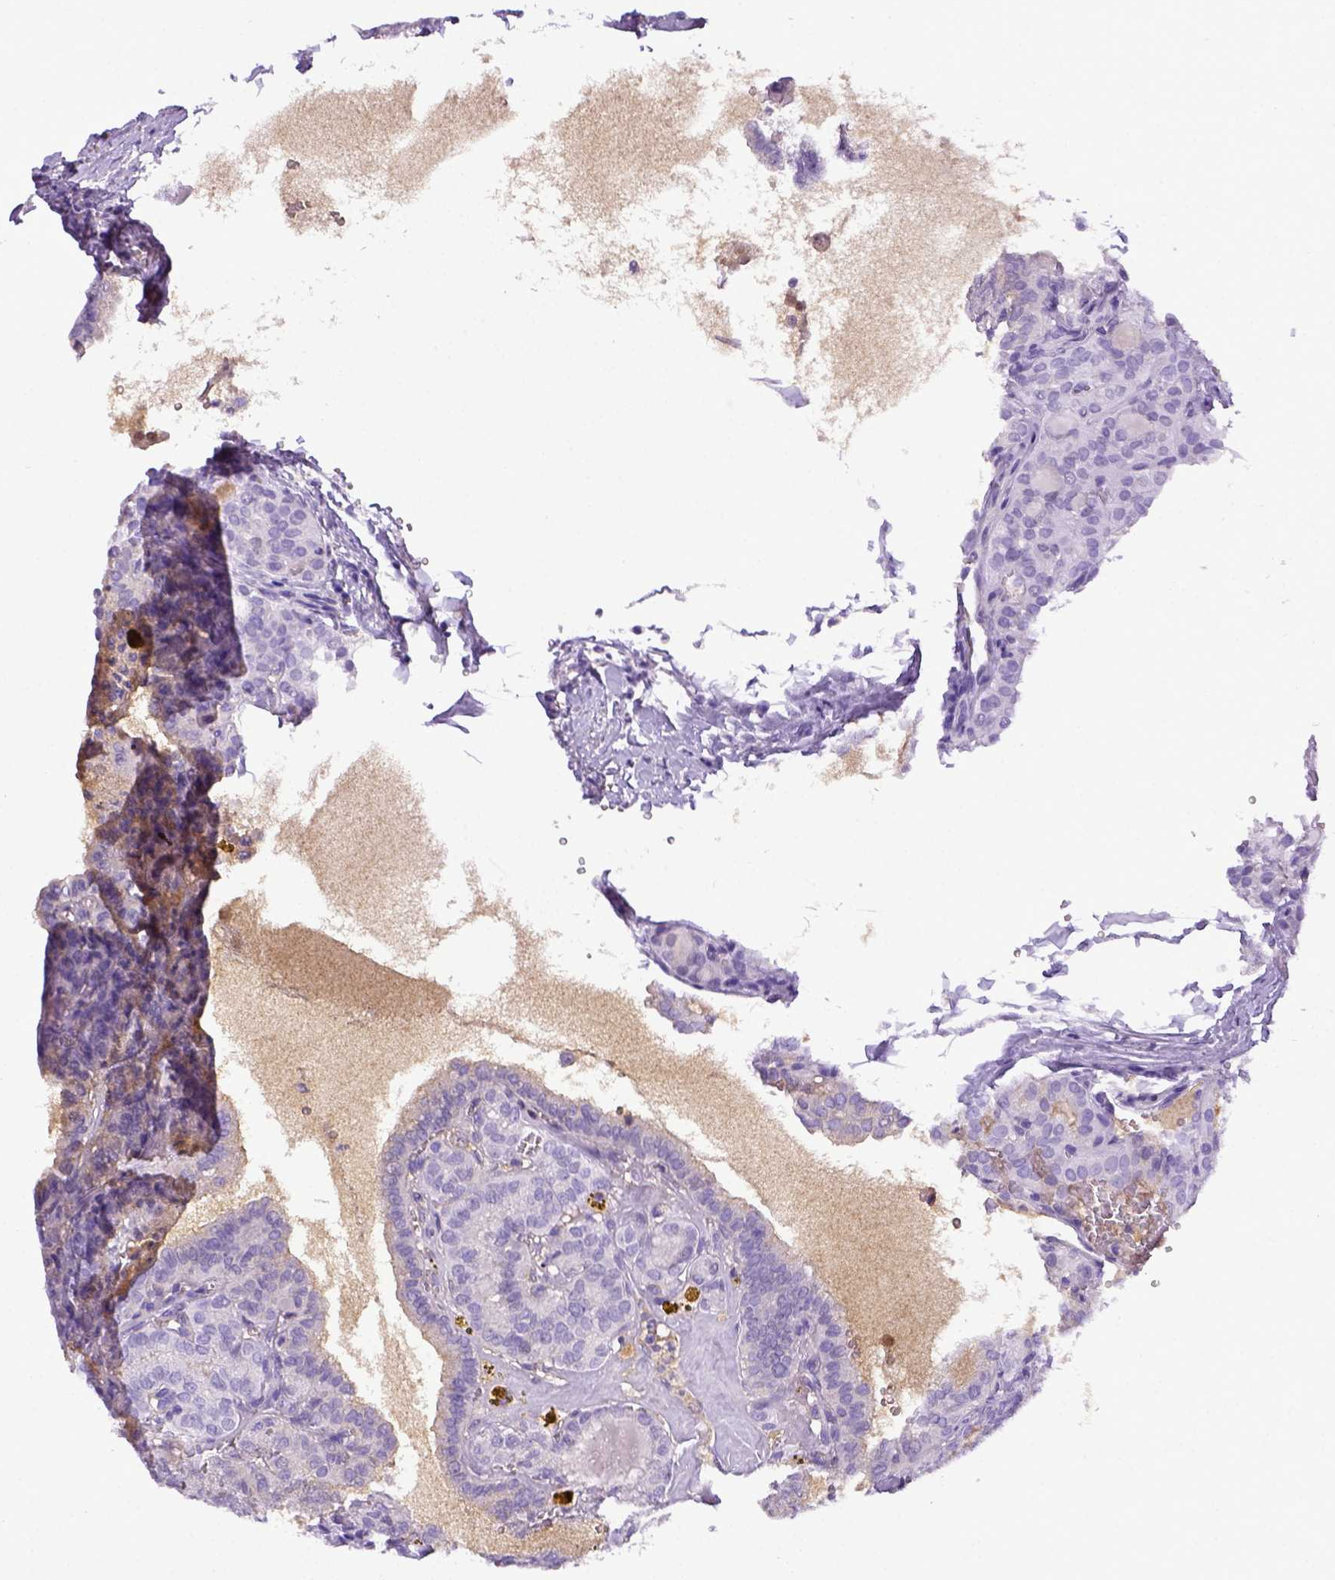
{"staining": {"intensity": "negative", "quantity": "none", "location": "none"}, "tissue": "thyroid cancer", "cell_type": "Tumor cells", "image_type": "cancer", "snomed": [{"axis": "morphology", "description": "Papillary adenocarcinoma, NOS"}, {"axis": "topography", "description": "Thyroid gland"}], "caption": "DAB (3,3'-diaminobenzidine) immunohistochemical staining of human papillary adenocarcinoma (thyroid) reveals no significant expression in tumor cells.", "gene": "ITIH4", "patient": {"sex": "female", "age": 41}}